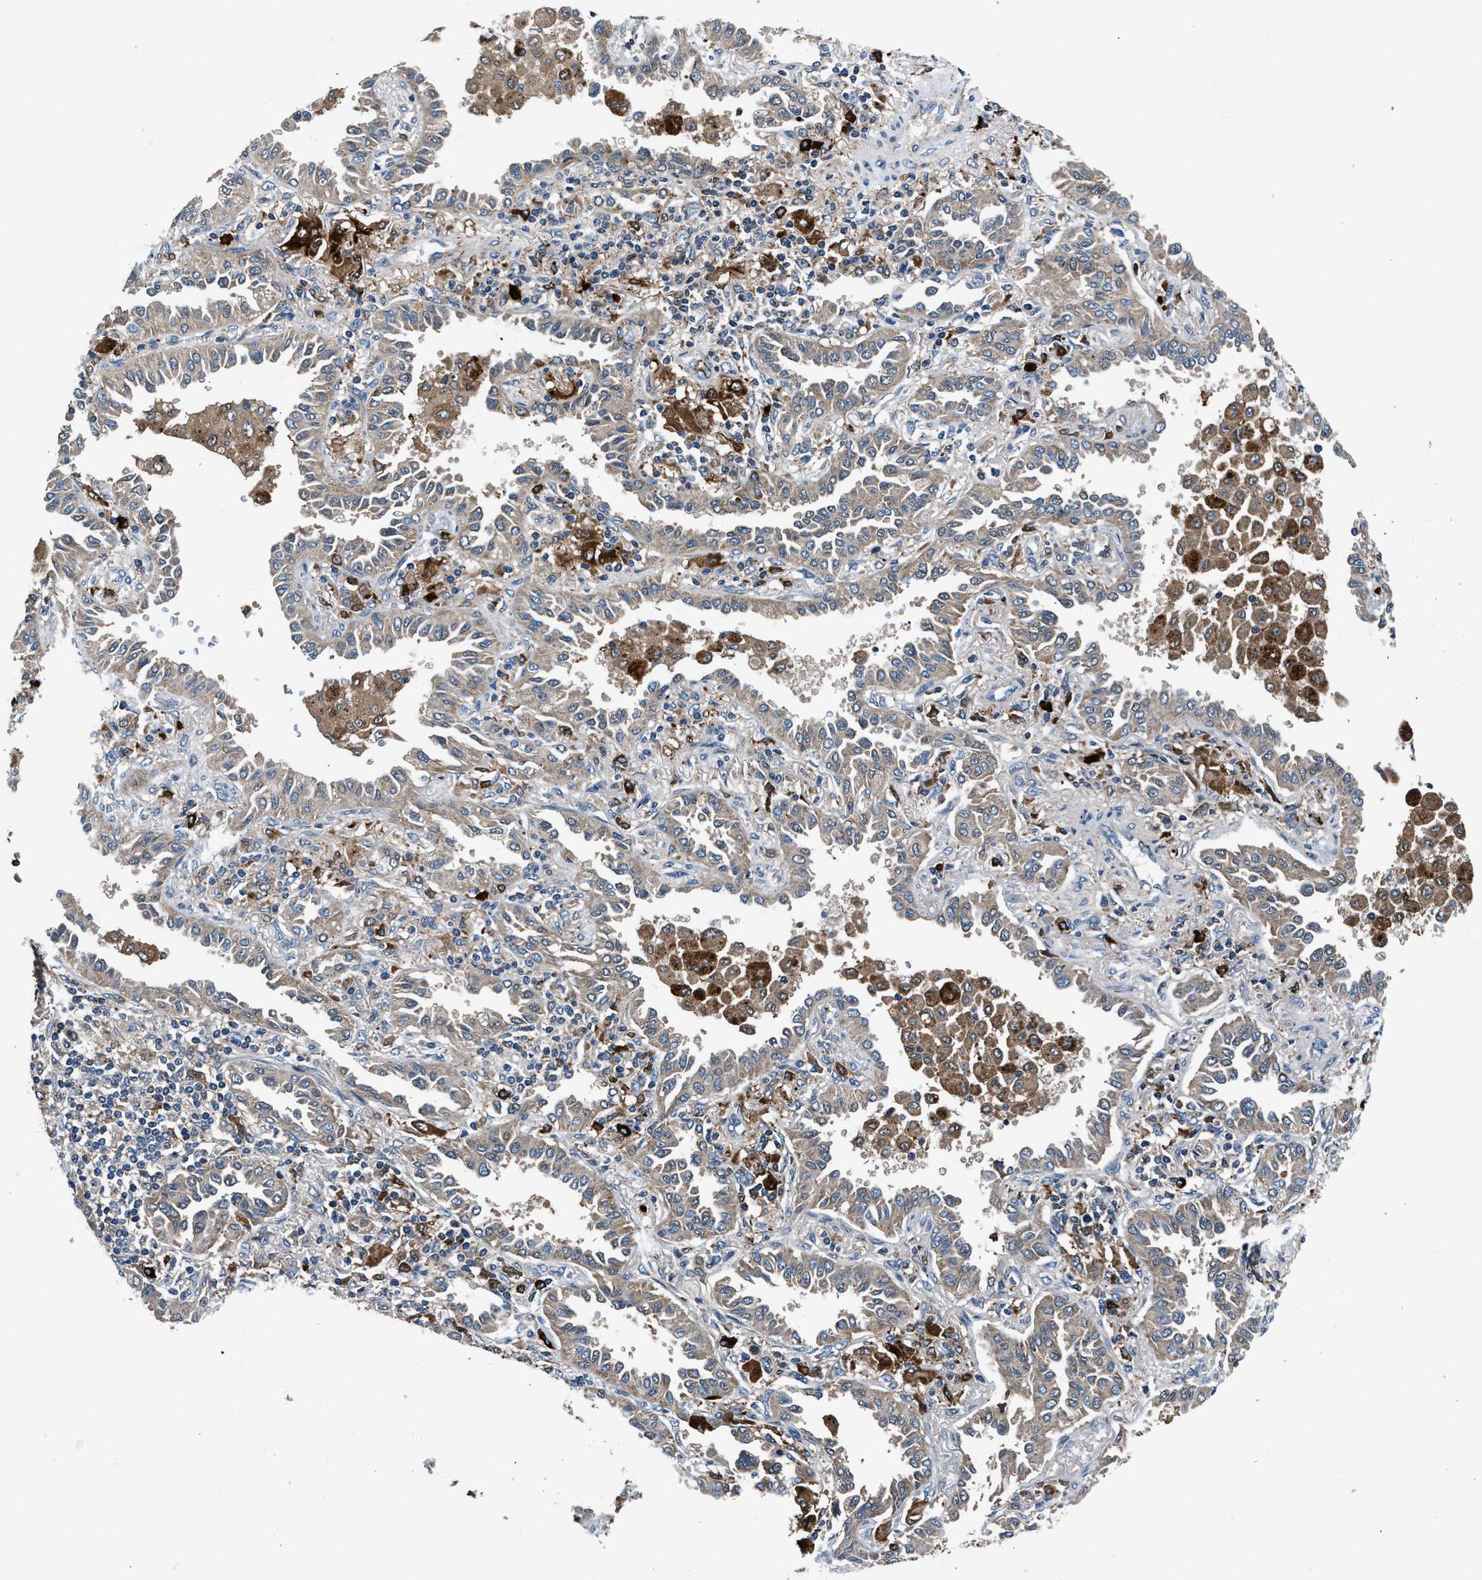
{"staining": {"intensity": "weak", "quantity": ">75%", "location": "cytoplasmic/membranous"}, "tissue": "lung cancer", "cell_type": "Tumor cells", "image_type": "cancer", "snomed": [{"axis": "morphology", "description": "Normal tissue, NOS"}, {"axis": "morphology", "description": "Adenocarcinoma, NOS"}, {"axis": "topography", "description": "Lung"}], "caption": "This micrograph displays adenocarcinoma (lung) stained with immunohistochemistry (IHC) to label a protein in brown. The cytoplasmic/membranous of tumor cells show weak positivity for the protein. Nuclei are counter-stained blue.", "gene": "FAM221A", "patient": {"sex": "male", "age": 59}}